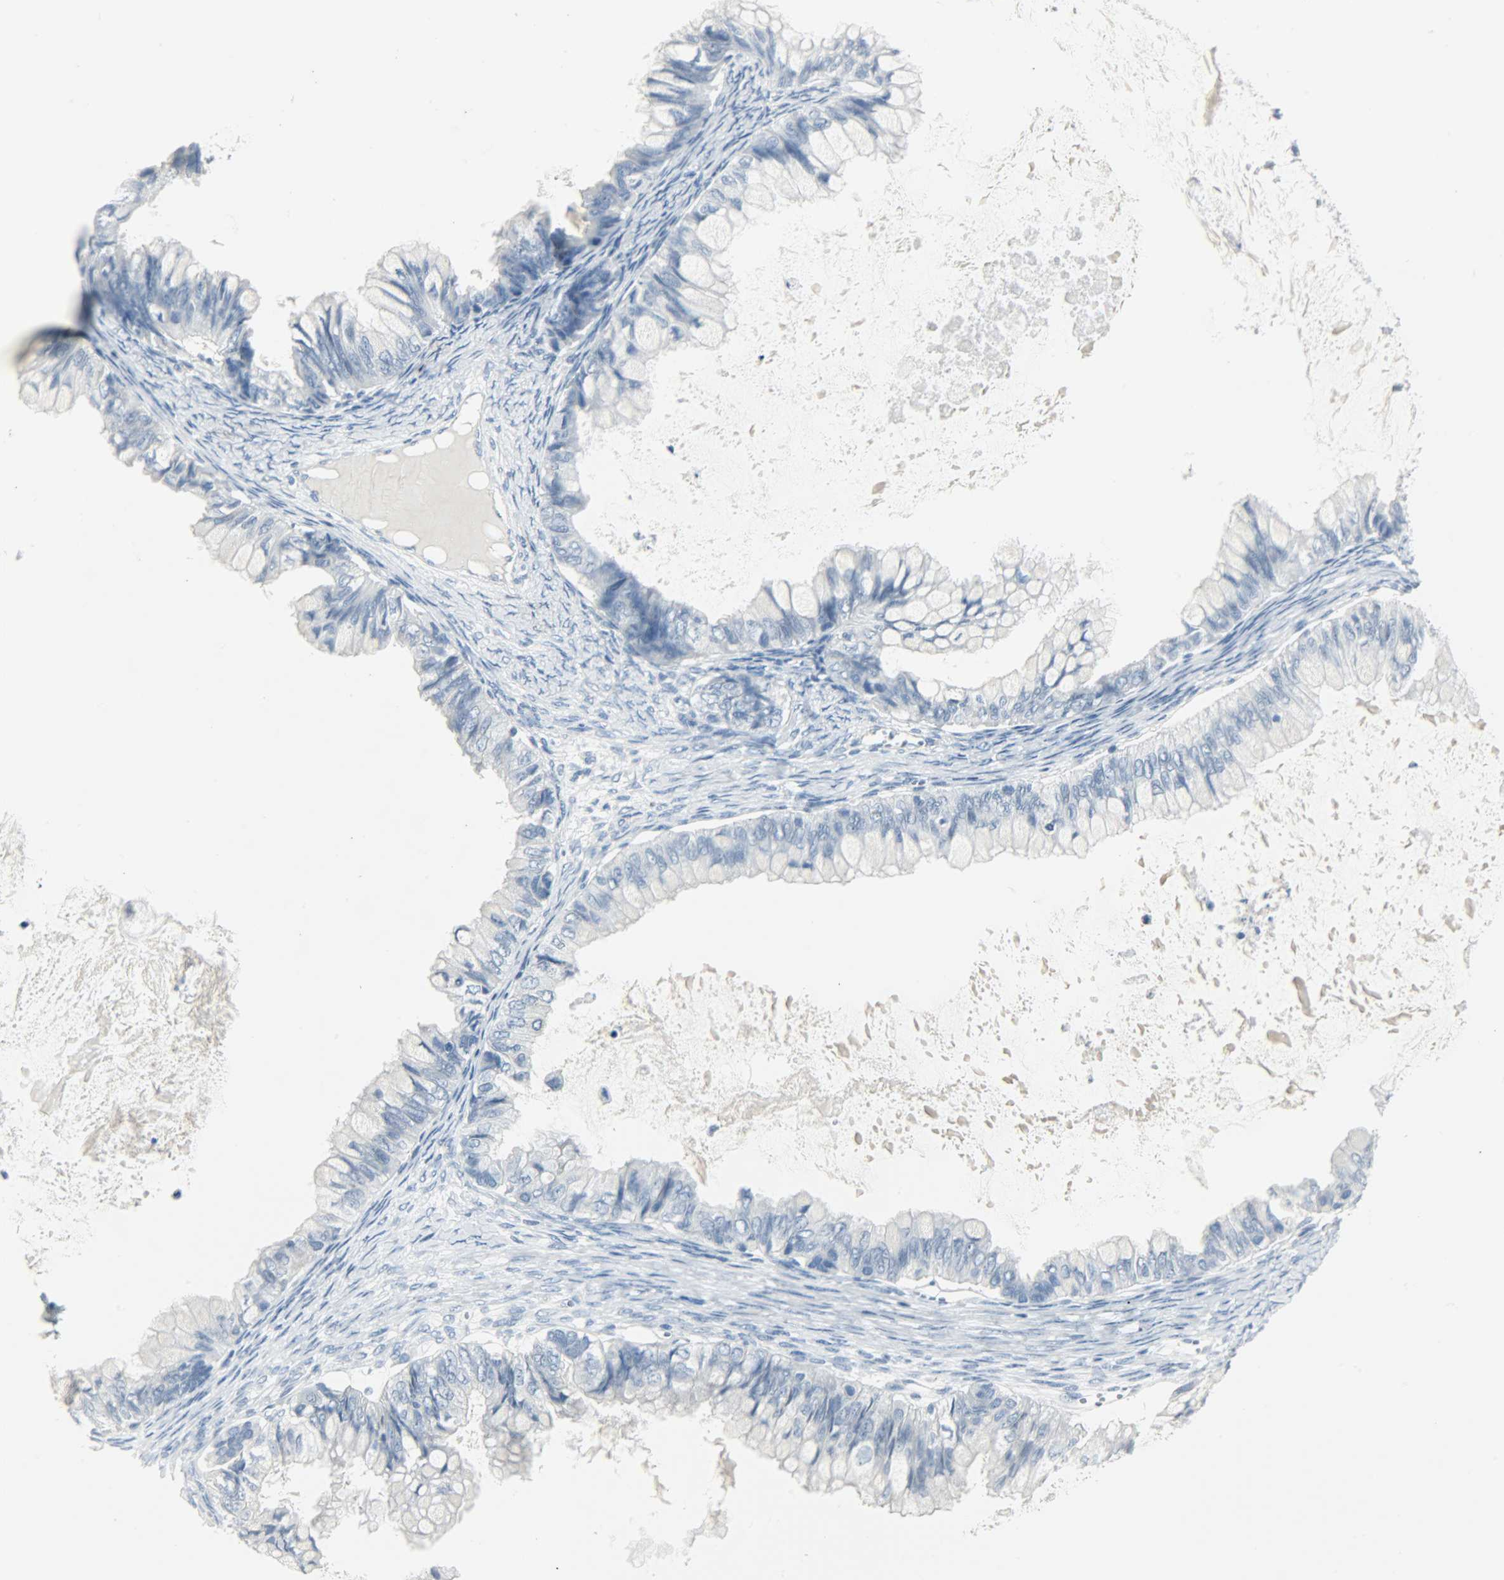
{"staining": {"intensity": "negative", "quantity": "none", "location": "none"}, "tissue": "ovarian cancer", "cell_type": "Tumor cells", "image_type": "cancer", "snomed": [{"axis": "morphology", "description": "Cystadenocarcinoma, mucinous, NOS"}, {"axis": "topography", "description": "Ovary"}], "caption": "Tumor cells show no significant protein expression in ovarian cancer.", "gene": "KIT", "patient": {"sex": "female", "age": 80}}